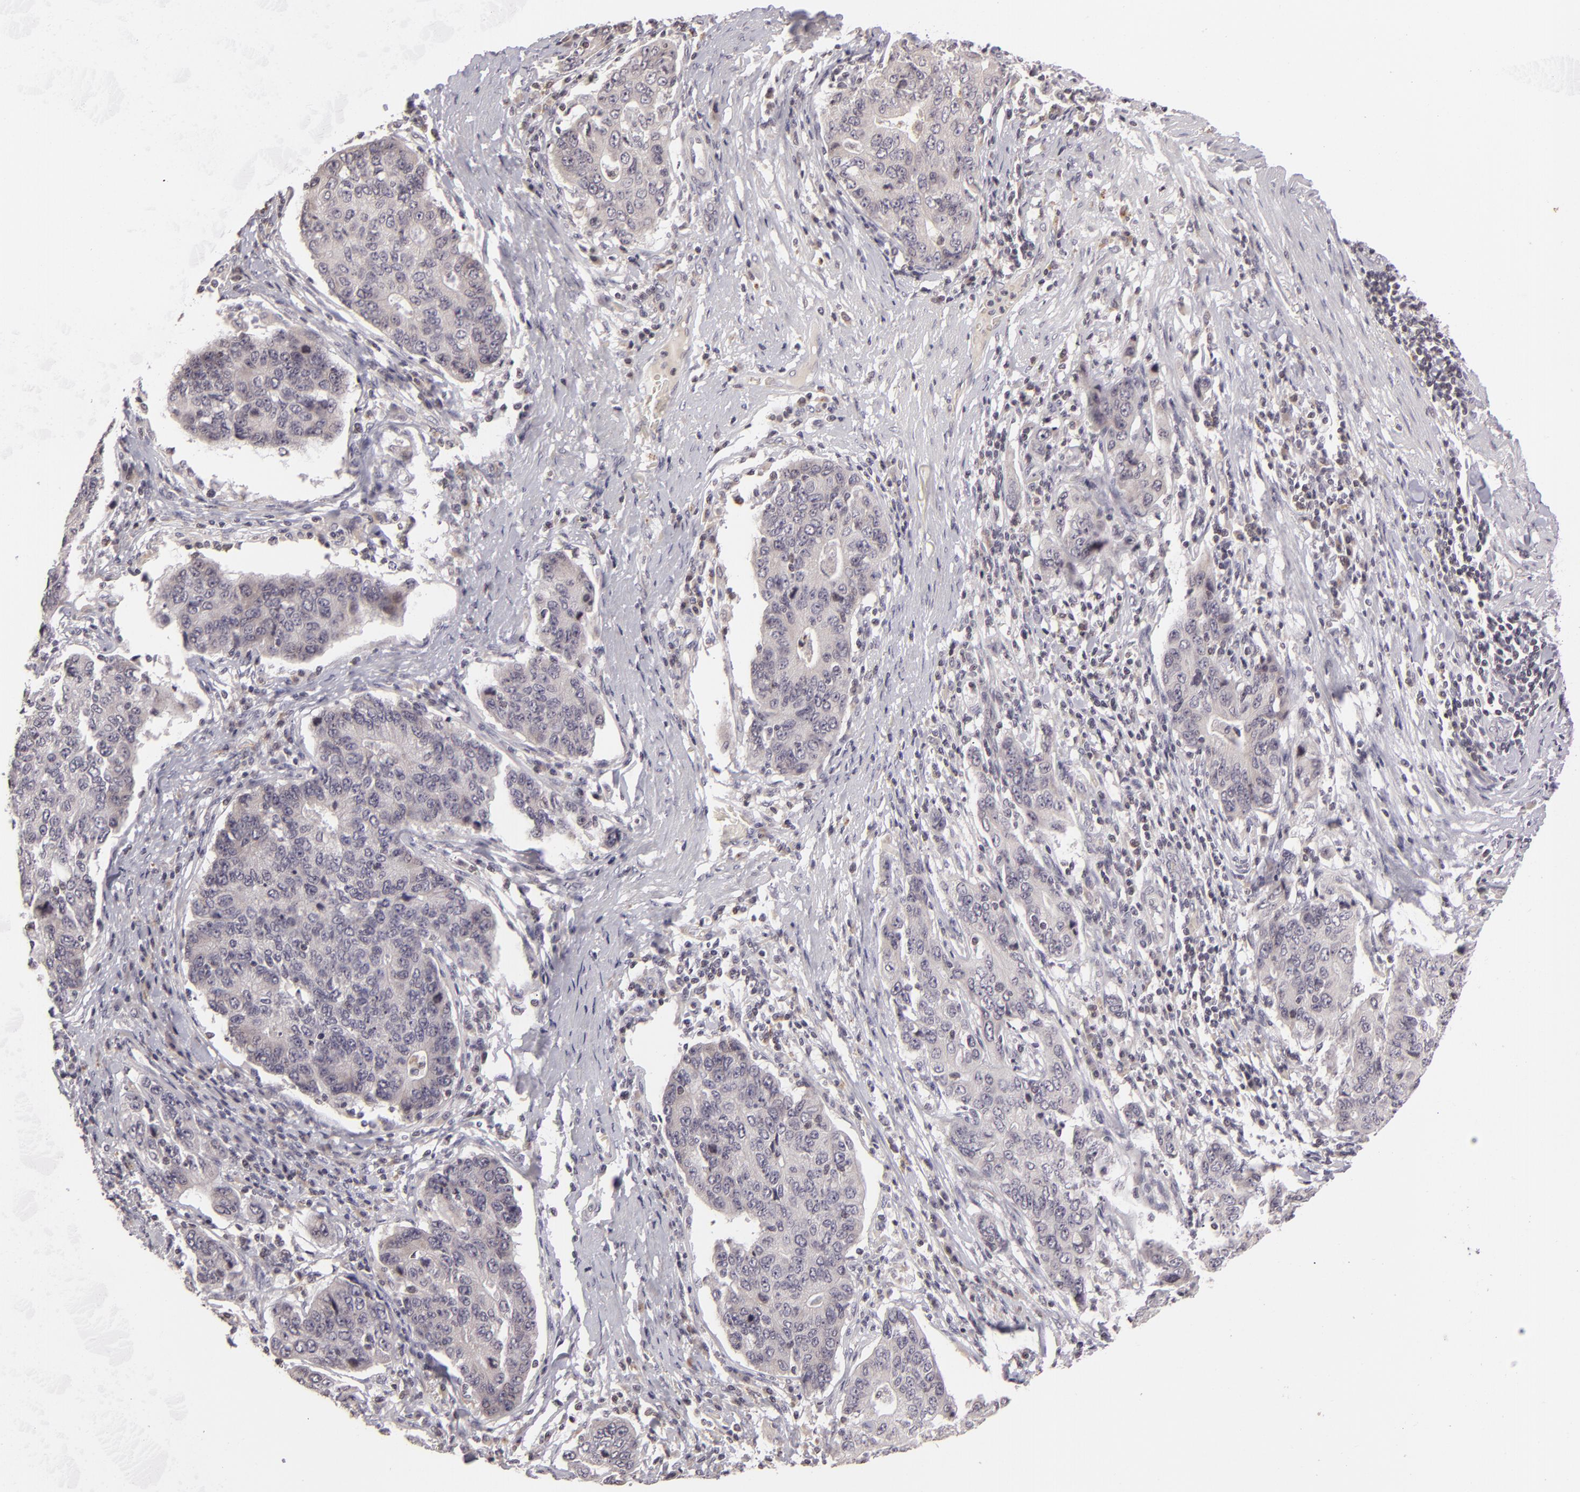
{"staining": {"intensity": "negative", "quantity": "none", "location": "none"}, "tissue": "stomach cancer", "cell_type": "Tumor cells", "image_type": "cancer", "snomed": [{"axis": "morphology", "description": "Adenocarcinoma, NOS"}, {"axis": "topography", "description": "Esophagus"}, {"axis": "topography", "description": "Stomach"}], "caption": "IHC histopathology image of neoplastic tissue: stomach adenocarcinoma stained with DAB (3,3'-diaminobenzidine) reveals no significant protein expression in tumor cells.", "gene": "AKAP6", "patient": {"sex": "male", "age": 74}}